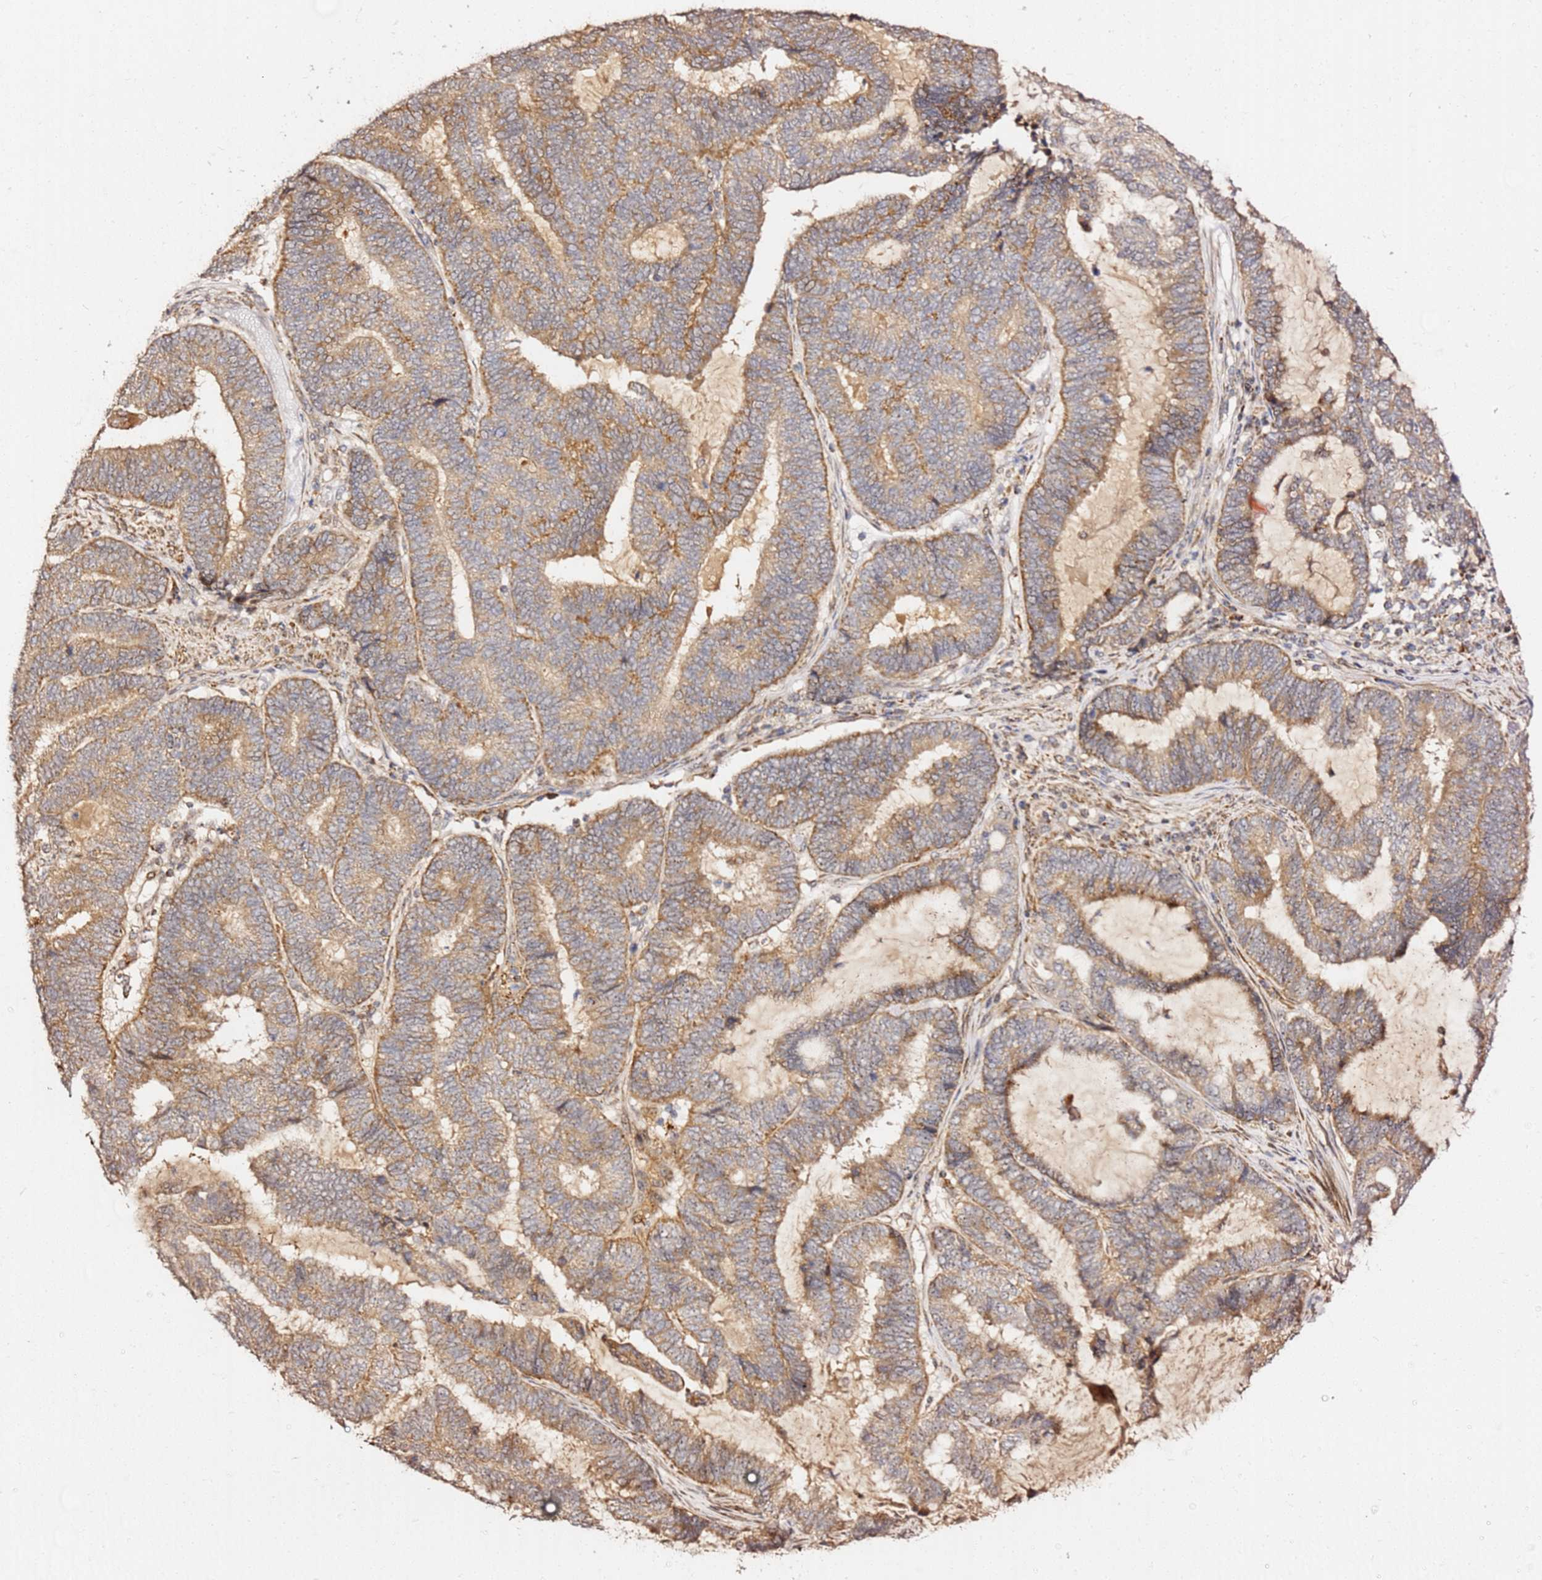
{"staining": {"intensity": "moderate", "quantity": ">75%", "location": "cytoplasmic/membranous"}, "tissue": "endometrial cancer", "cell_type": "Tumor cells", "image_type": "cancer", "snomed": [{"axis": "morphology", "description": "Adenocarcinoma, NOS"}, {"axis": "topography", "description": "Uterus"}, {"axis": "topography", "description": "Endometrium"}], "caption": "Endometrial cancer stained with a protein marker displays moderate staining in tumor cells.", "gene": "KIF25", "patient": {"sex": "female", "age": 70}}